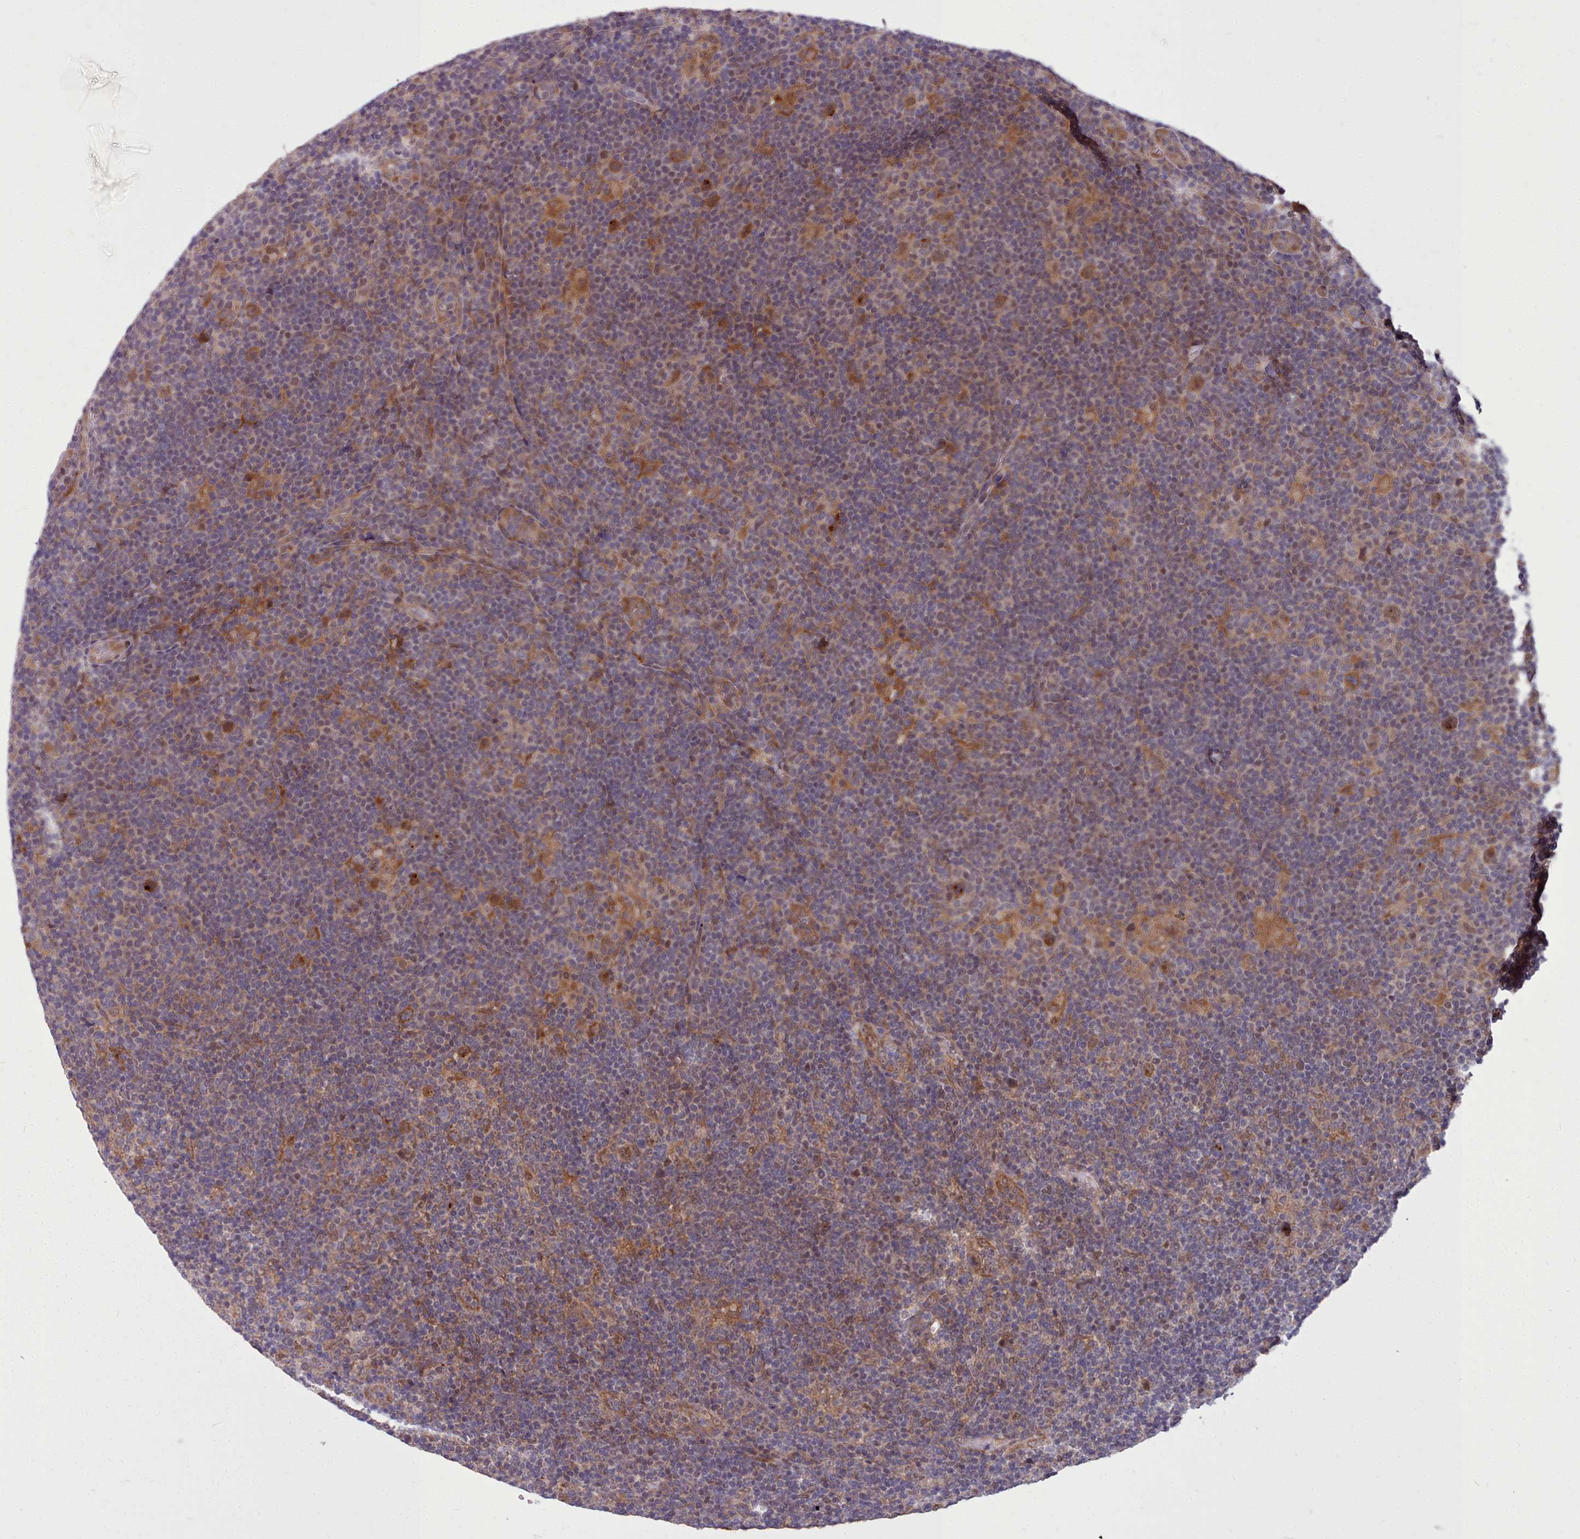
{"staining": {"intensity": "moderate", "quantity": ">75%", "location": "cytoplasmic/membranous,nuclear"}, "tissue": "lymphoma", "cell_type": "Tumor cells", "image_type": "cancer", "snomed": [{"axis": "morphology", "description": "Hodgkin's disease, NOS"}, {"axis": "topography", "description": "Lymph node"}], "caption": "Lymphoma stained with immunohistochemistry (IHC) reveals moderate cytoplasmic/membranous and nuclear expression in approximately >75% of tumor cells.", "gene": "AHCY", "patient": {"sex": "female", "age": 57}}